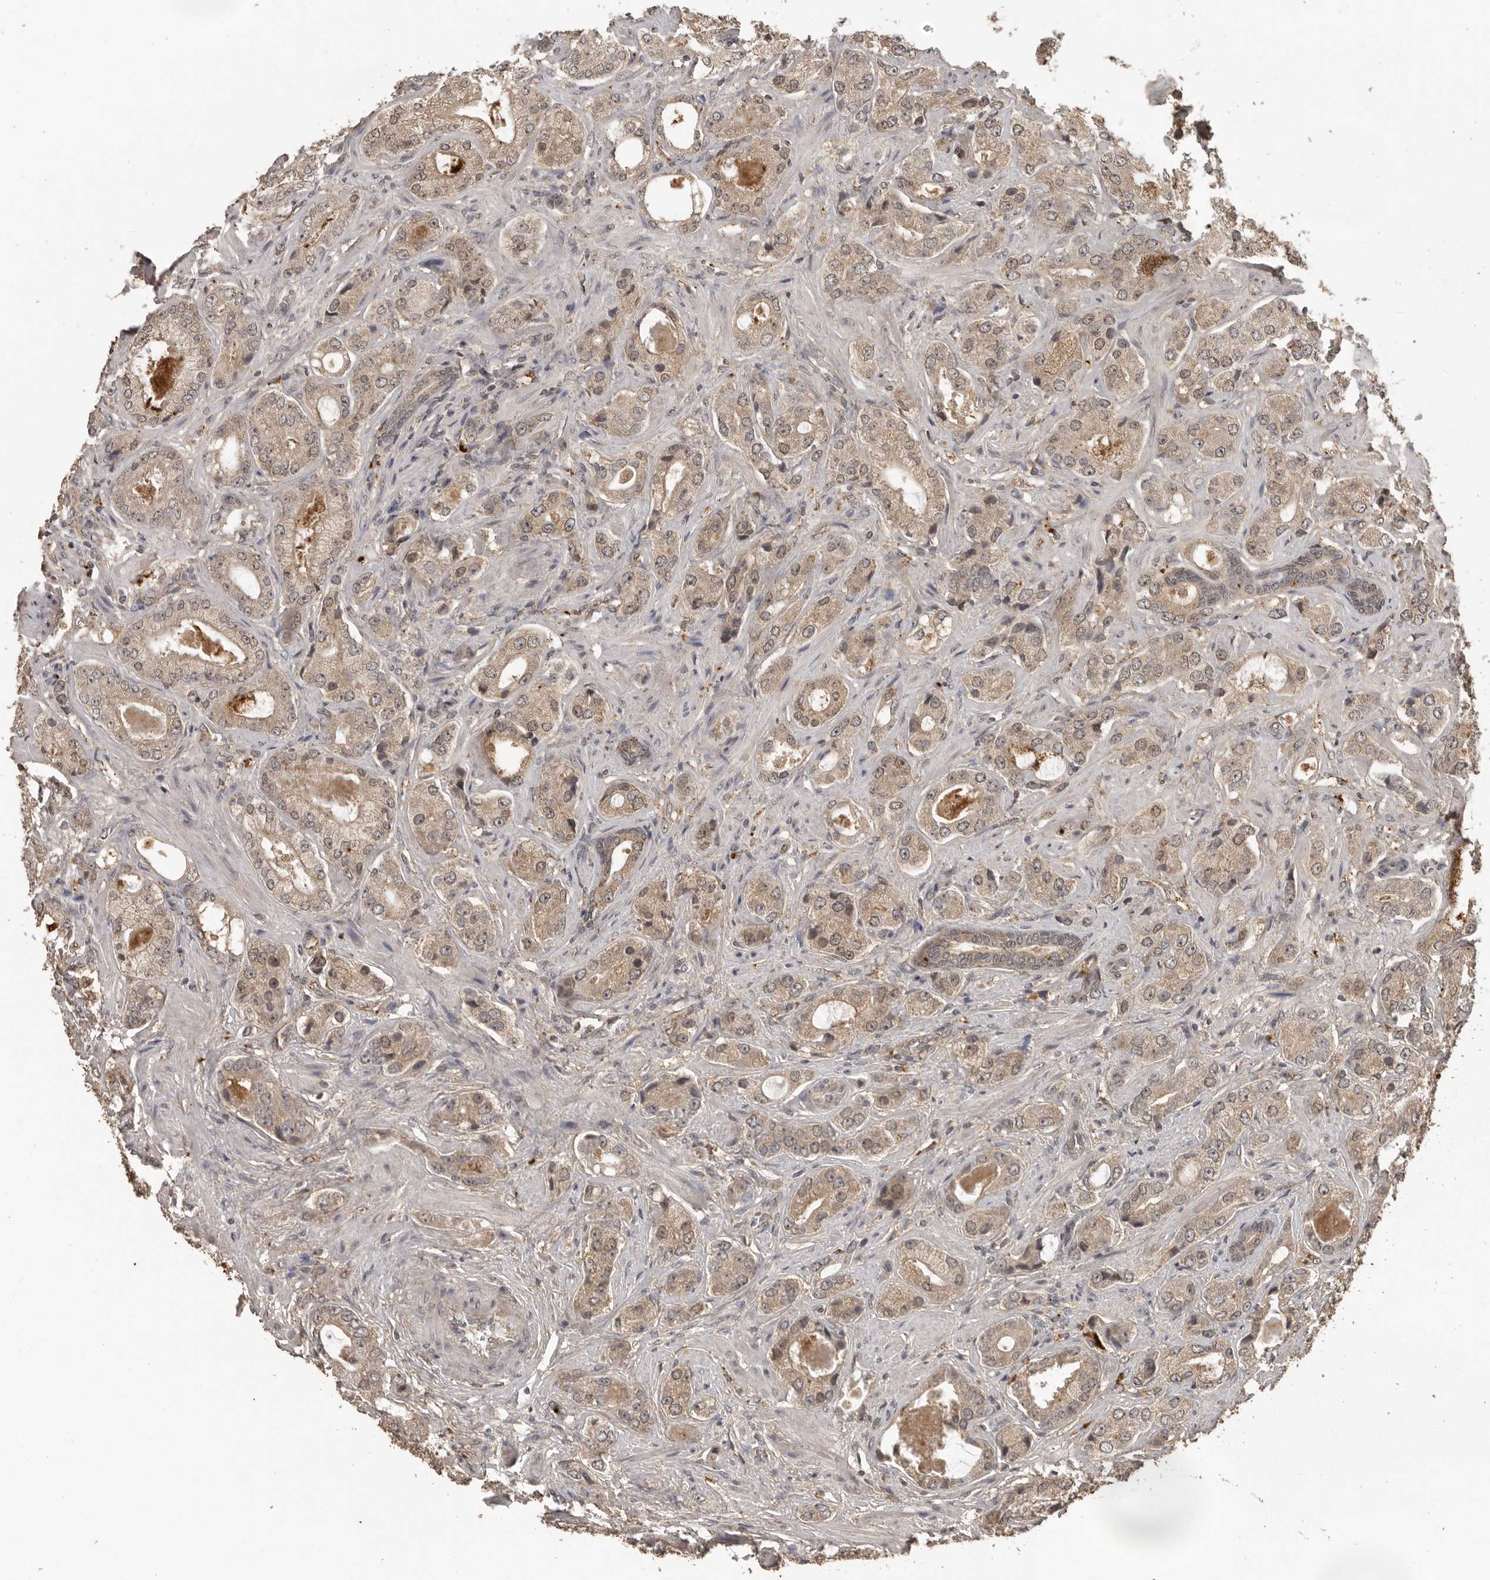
{"staining": {"intensity": "weak", "quantity": ">75%", "location": "cytoplasmic/membranous"}, "tissue": "prostate cancer", "cell_type": "Tumor cells", "image_type": "cancer", "snomed": [{"axis": "morphology", "description": "Normal tissue, NOS"}, {"axis": "morphology", "description": "Adenocarcinoma, High grade"}, {"axis": "topography", "description": "Prostate"}, {"axis": "topography", "description": "Peripheral nerve tissue"}], "caption": "The image reveals staining of prostate cancer (adenocarcinoma (high-grade)), revealing weak cytoplasmic/membranous protein expression (brown color) within tumor cells.", "gene": "CTF1", "patient": {"sex": "male", "age": 59}}